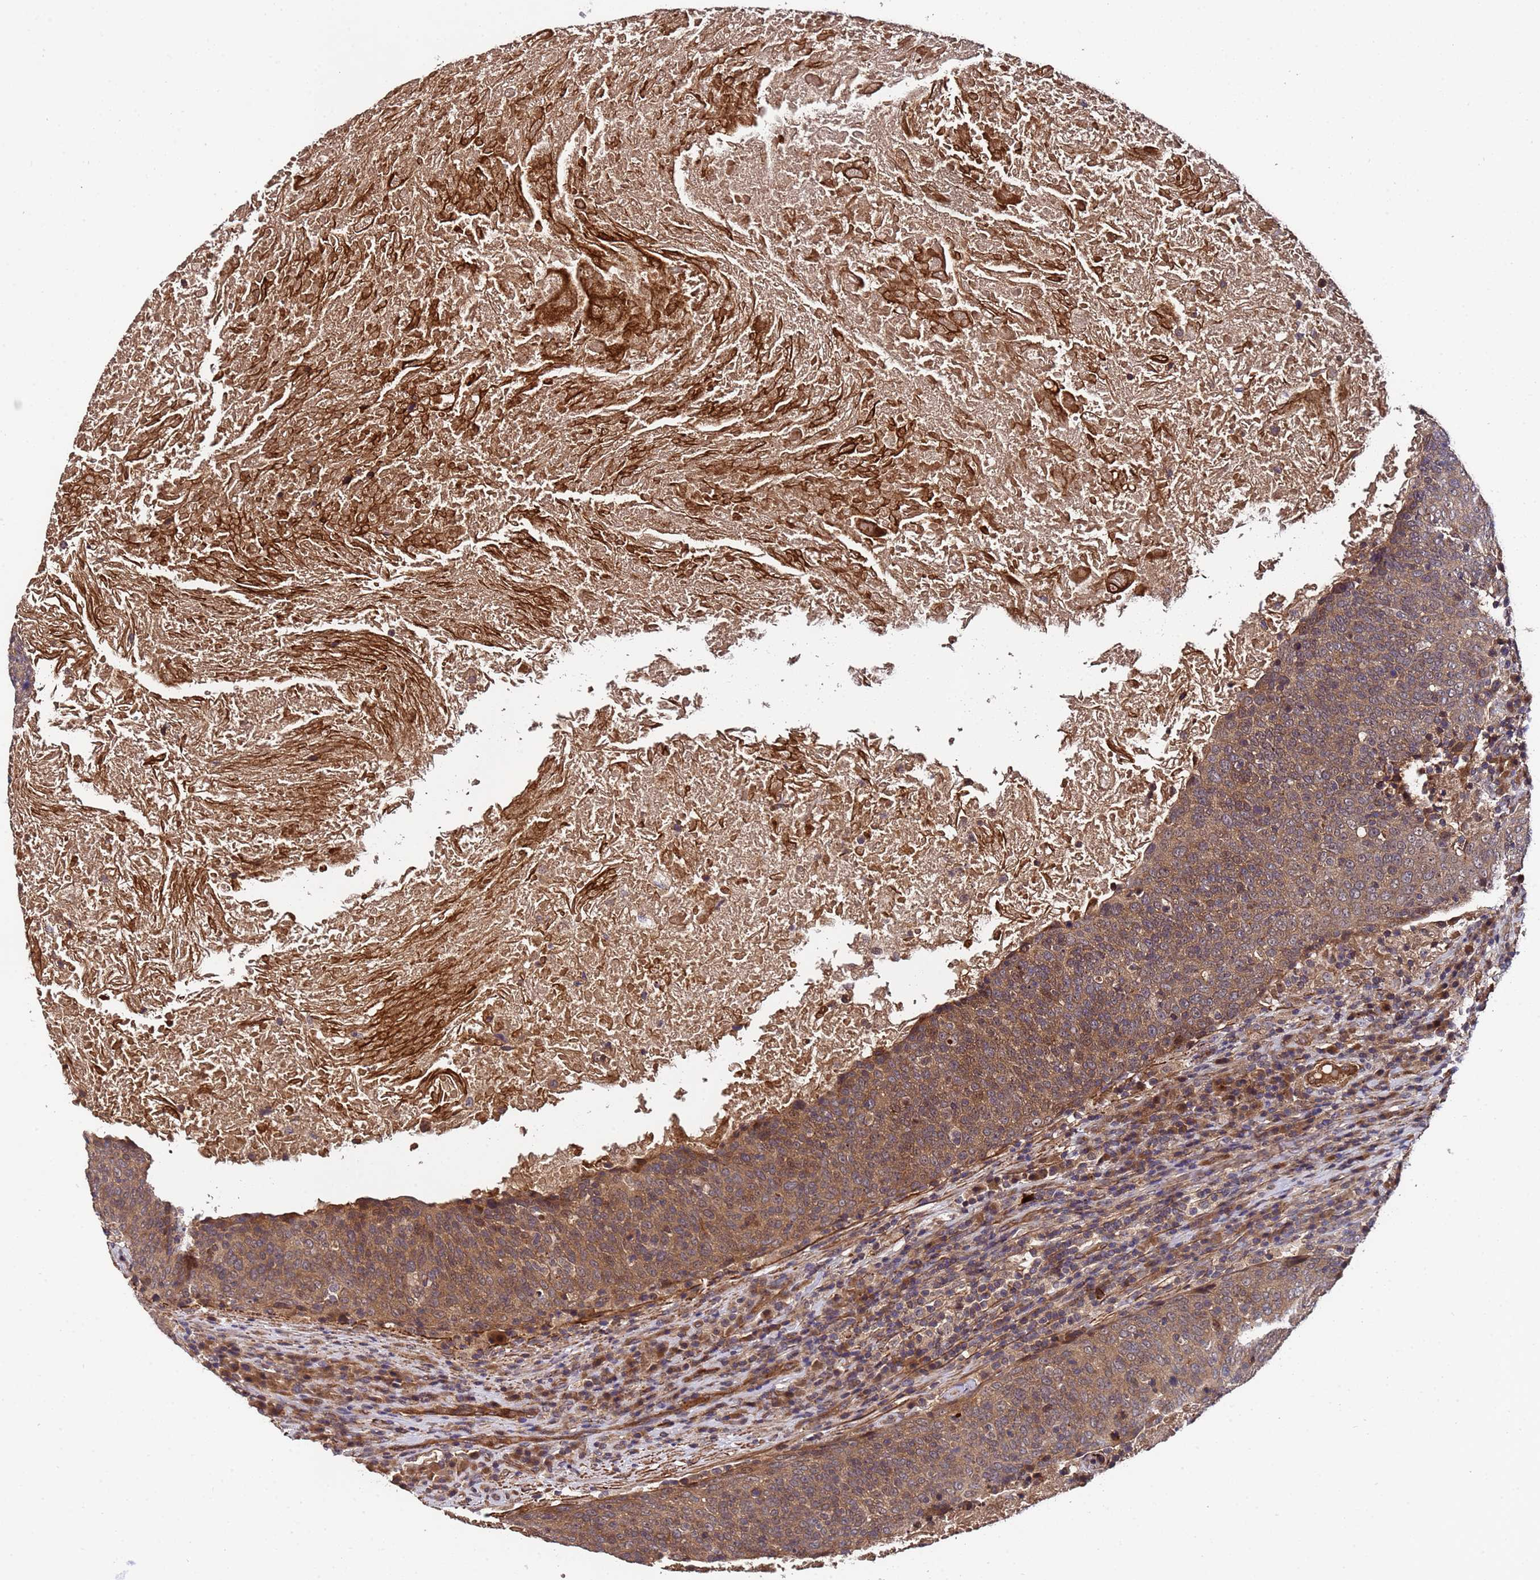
{"staining": {"intensity": "moderate", "quantity": ">75%", "location": "cytoplasmic/membranous"}, "tissue": "head and neck cancer", "cell_type": "Tumor cells", "image_type": "cancer", "snomed": [{"axis": "morphology", "description": "Squamous cell carcinoma, NOS"}, {"axis": "morphology", "description": "Squamous cell carcinoma, metastatic, NOS"}, {"axis": "topography", "description": "Lymph node"}, {"axis": "topography", "description": "Head-Neck"}], "caption": "Head and neck cancer (squamous cell carcinoma) was stained to show a protein in brown. There is medium levels of moderate cytoplasmic/membranous positivity in approximately >75% of tumor cells.", "gene": "GSTCD", "patient": {"sex": "male", "age": 62}}